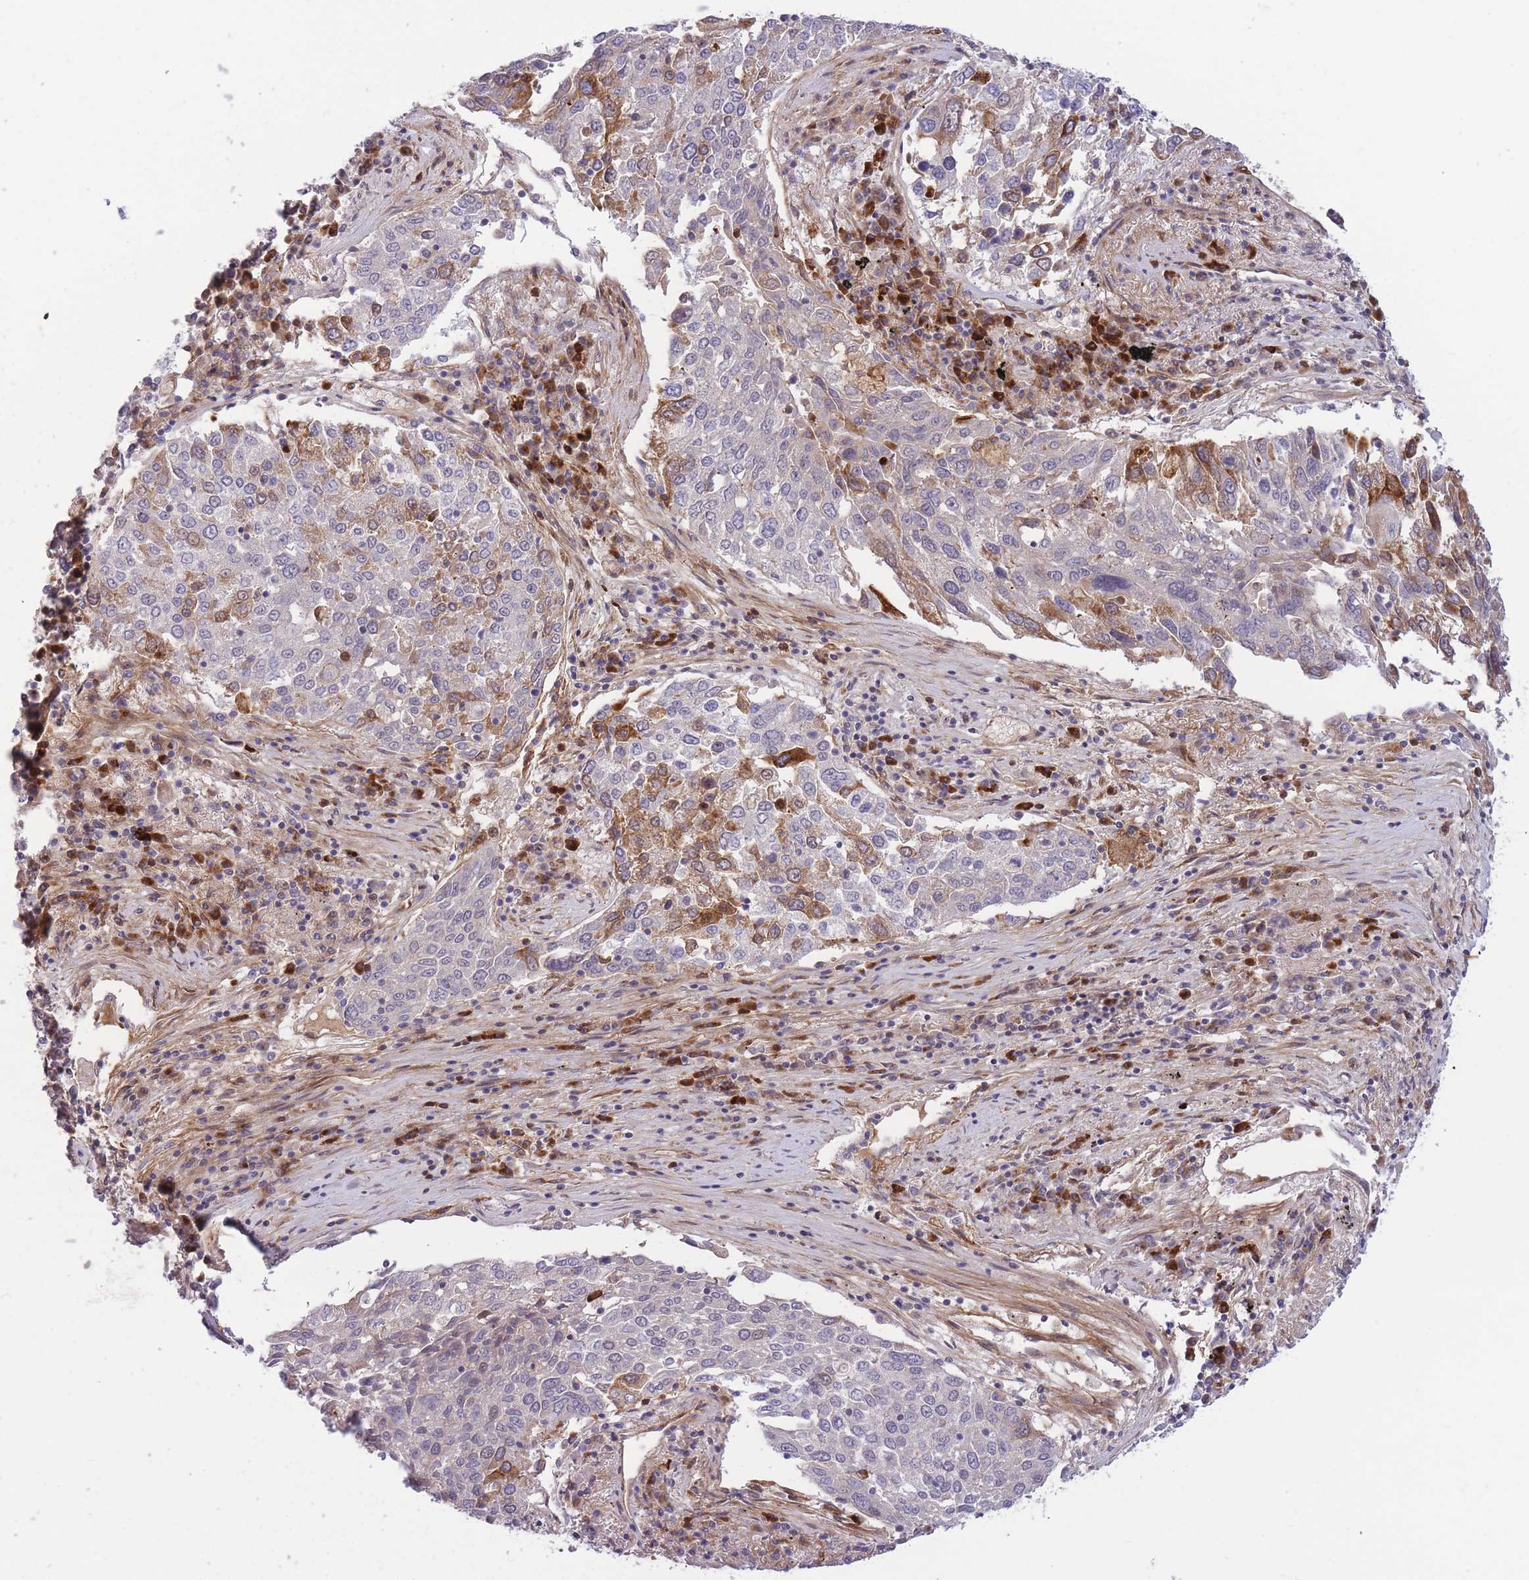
{"staining": {"intensity": "moderate", "quantity": "<25%", "location": "cytoplasmic/membranous"}, "tissue": "lung cancer", "cell_type": "Tumor cells", "image_type": "cancer", "snomed": [{"axis": "morphology", "description": "Squamous cell carcinoma, NOS"}, {"axis": "topography", "description": "Lung"}], "caption": "A histopathology image of lung cancer (squamous cell carcinoma) stained for a protein displays moderate cytoplasmic/membranous brown staining in tumor cells.", "gene": "CDC25B", "patient": {"sex": "male", "age": 65}}